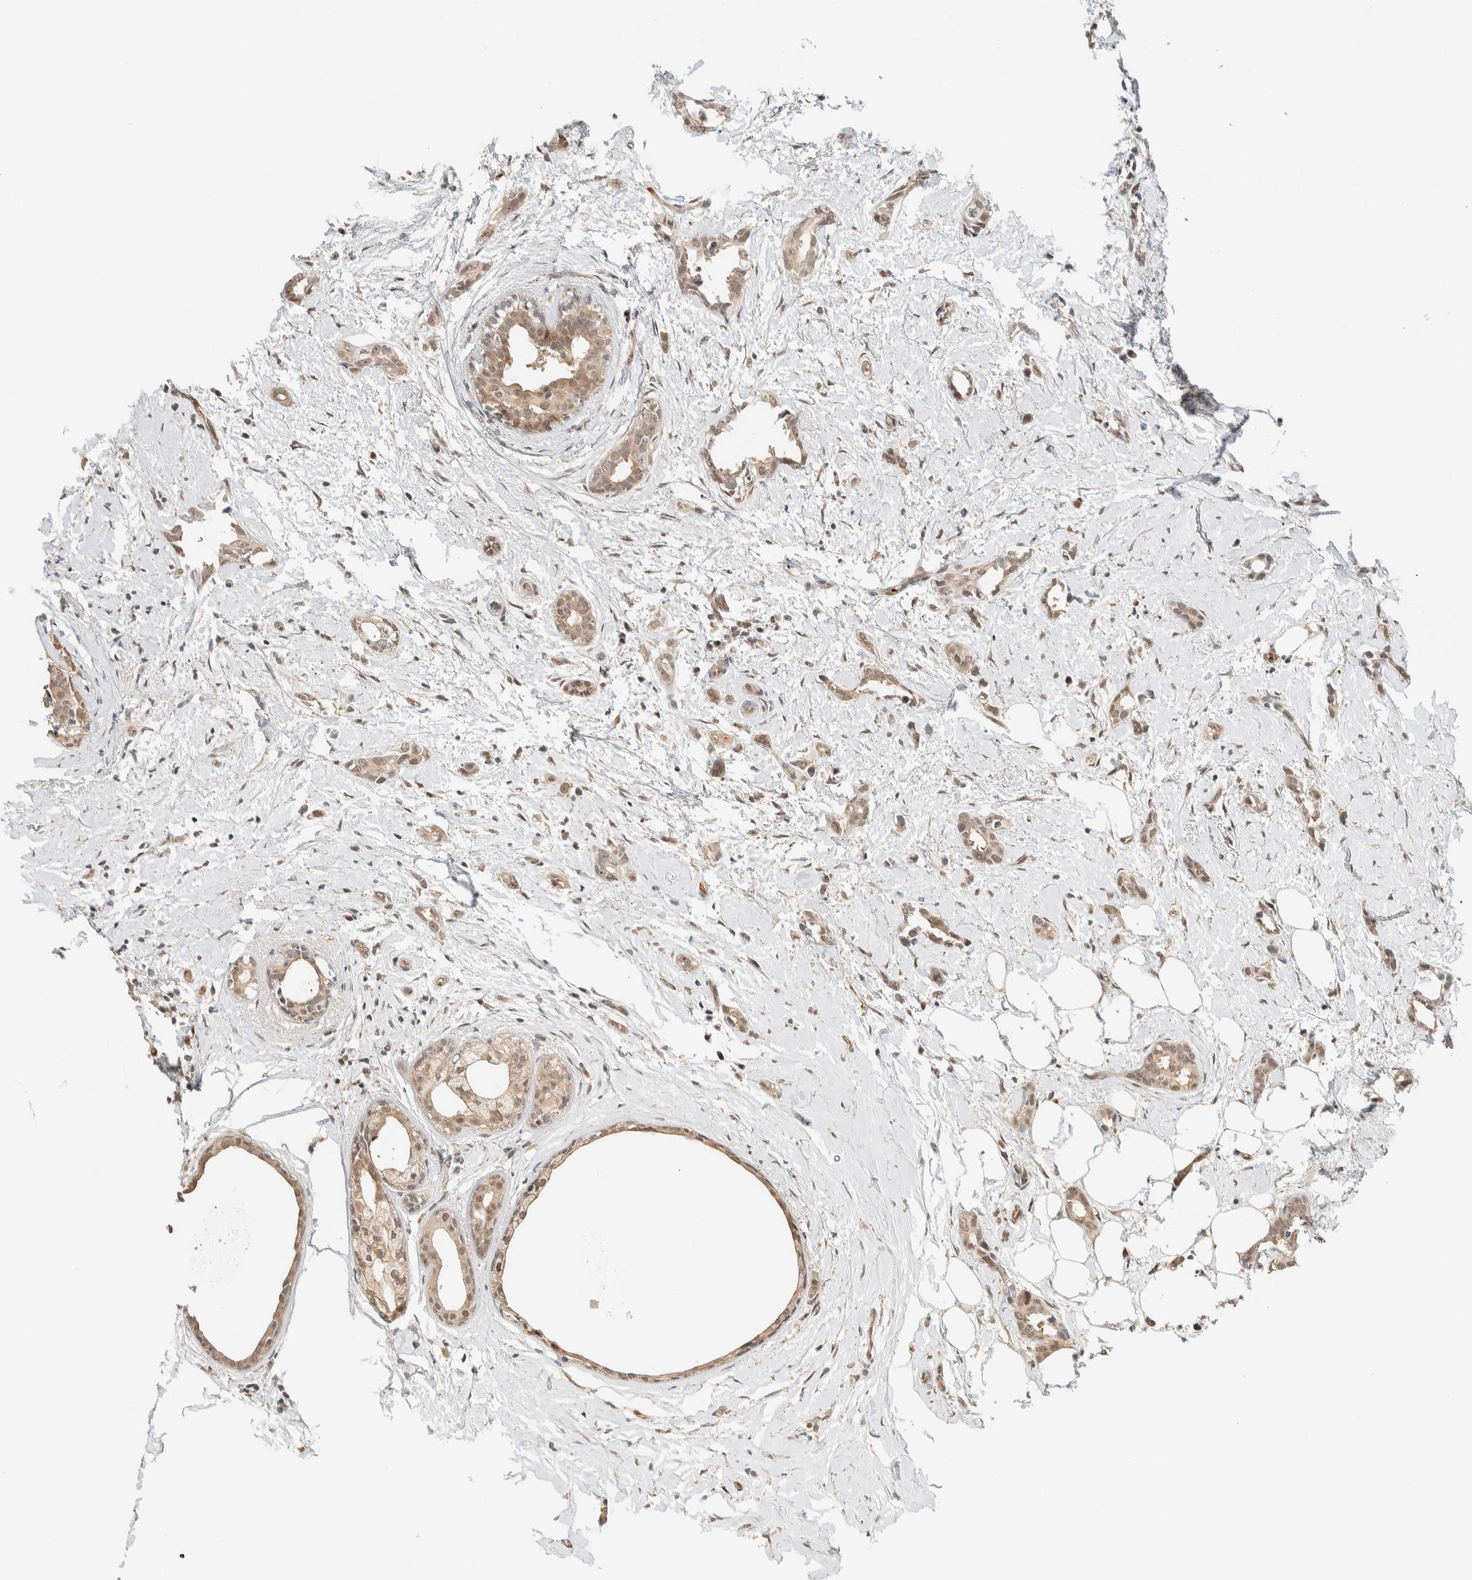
{"staining": {"intensity": "weak", "quantity": ">75%", "location": "cytoplasmic/membranous,nuclear"}, "tissue": "breast cancer", "cell_type": "Tumor cells", "image_type": "cancer", "snomed": [{"axis": "morphology", "description": "Duct carcinoma"}, {"axis": "topography", "description": "Breast"}], "caption": "Immunohistochemistry (IHC) of infiltrating ductal carcinoma (breast) displays low levels of weak cytoplasmic/membranous and nuclear staining in about >75% of tumor cells. (IHC, brightfield microscopy, high magnification).", "gene": "ZBTB2", "patient": {"sex": "female", "age": 55}}